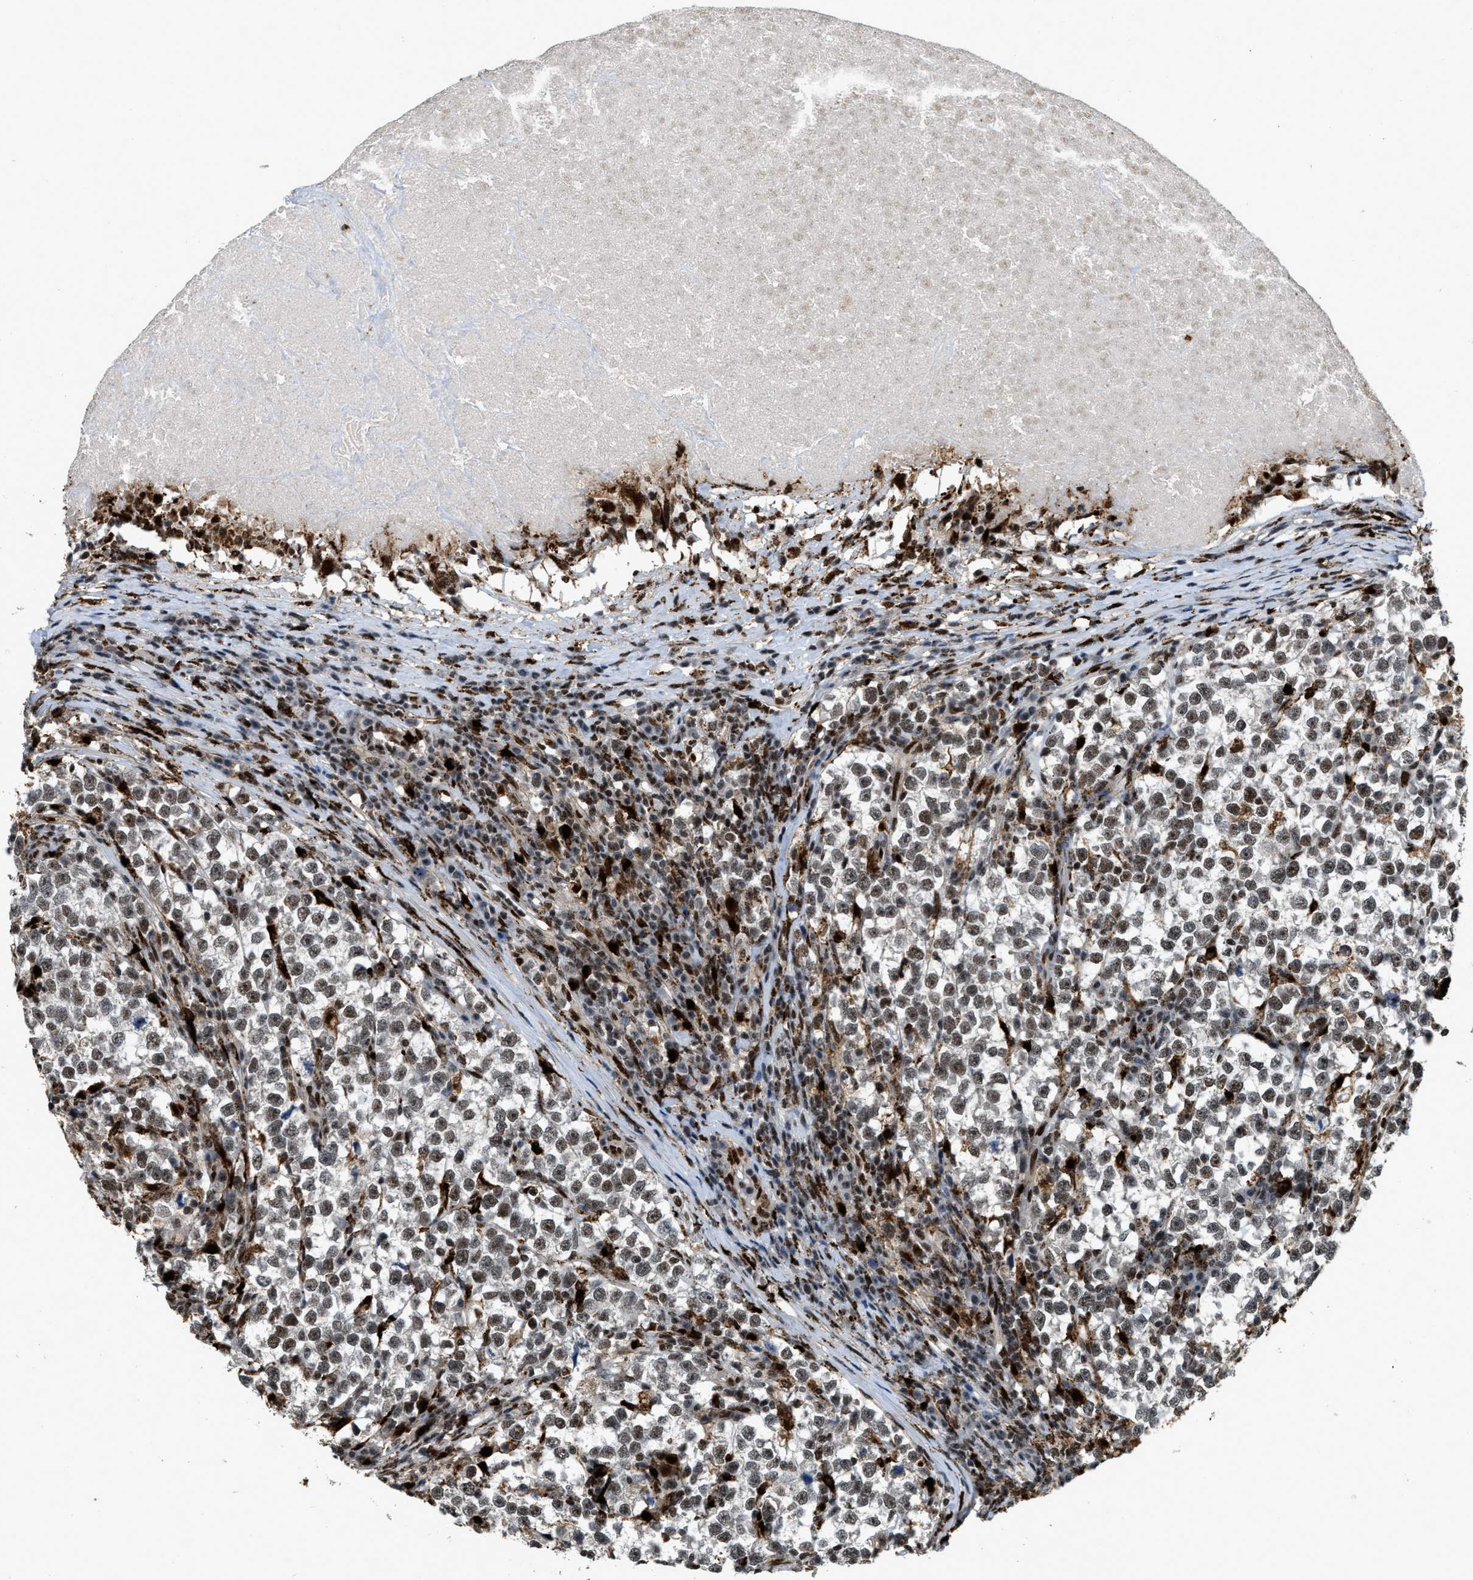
{"staining": {"intensity": "moderate", "quantity": ">75%", "location": "nuclear"}, "tissue": "testis cancer", "cell_type": "Tumor cells", "image_type": "cancer", "snomed": [{"axis": "morphology", "description": "Normal tissue, NOS"}, {"axis": "morphology", "description": "Seminoma, NOS"}, {"axis": "topography", "description": "Testis"}], "caption": "DAB immunohistochemical staining of human testis seminoma shows moderate nuclear protein positivity in approximately >75% of tumor cells.", "gene": "NUMA1", "patient": {"sex": "male", "age": 43}}